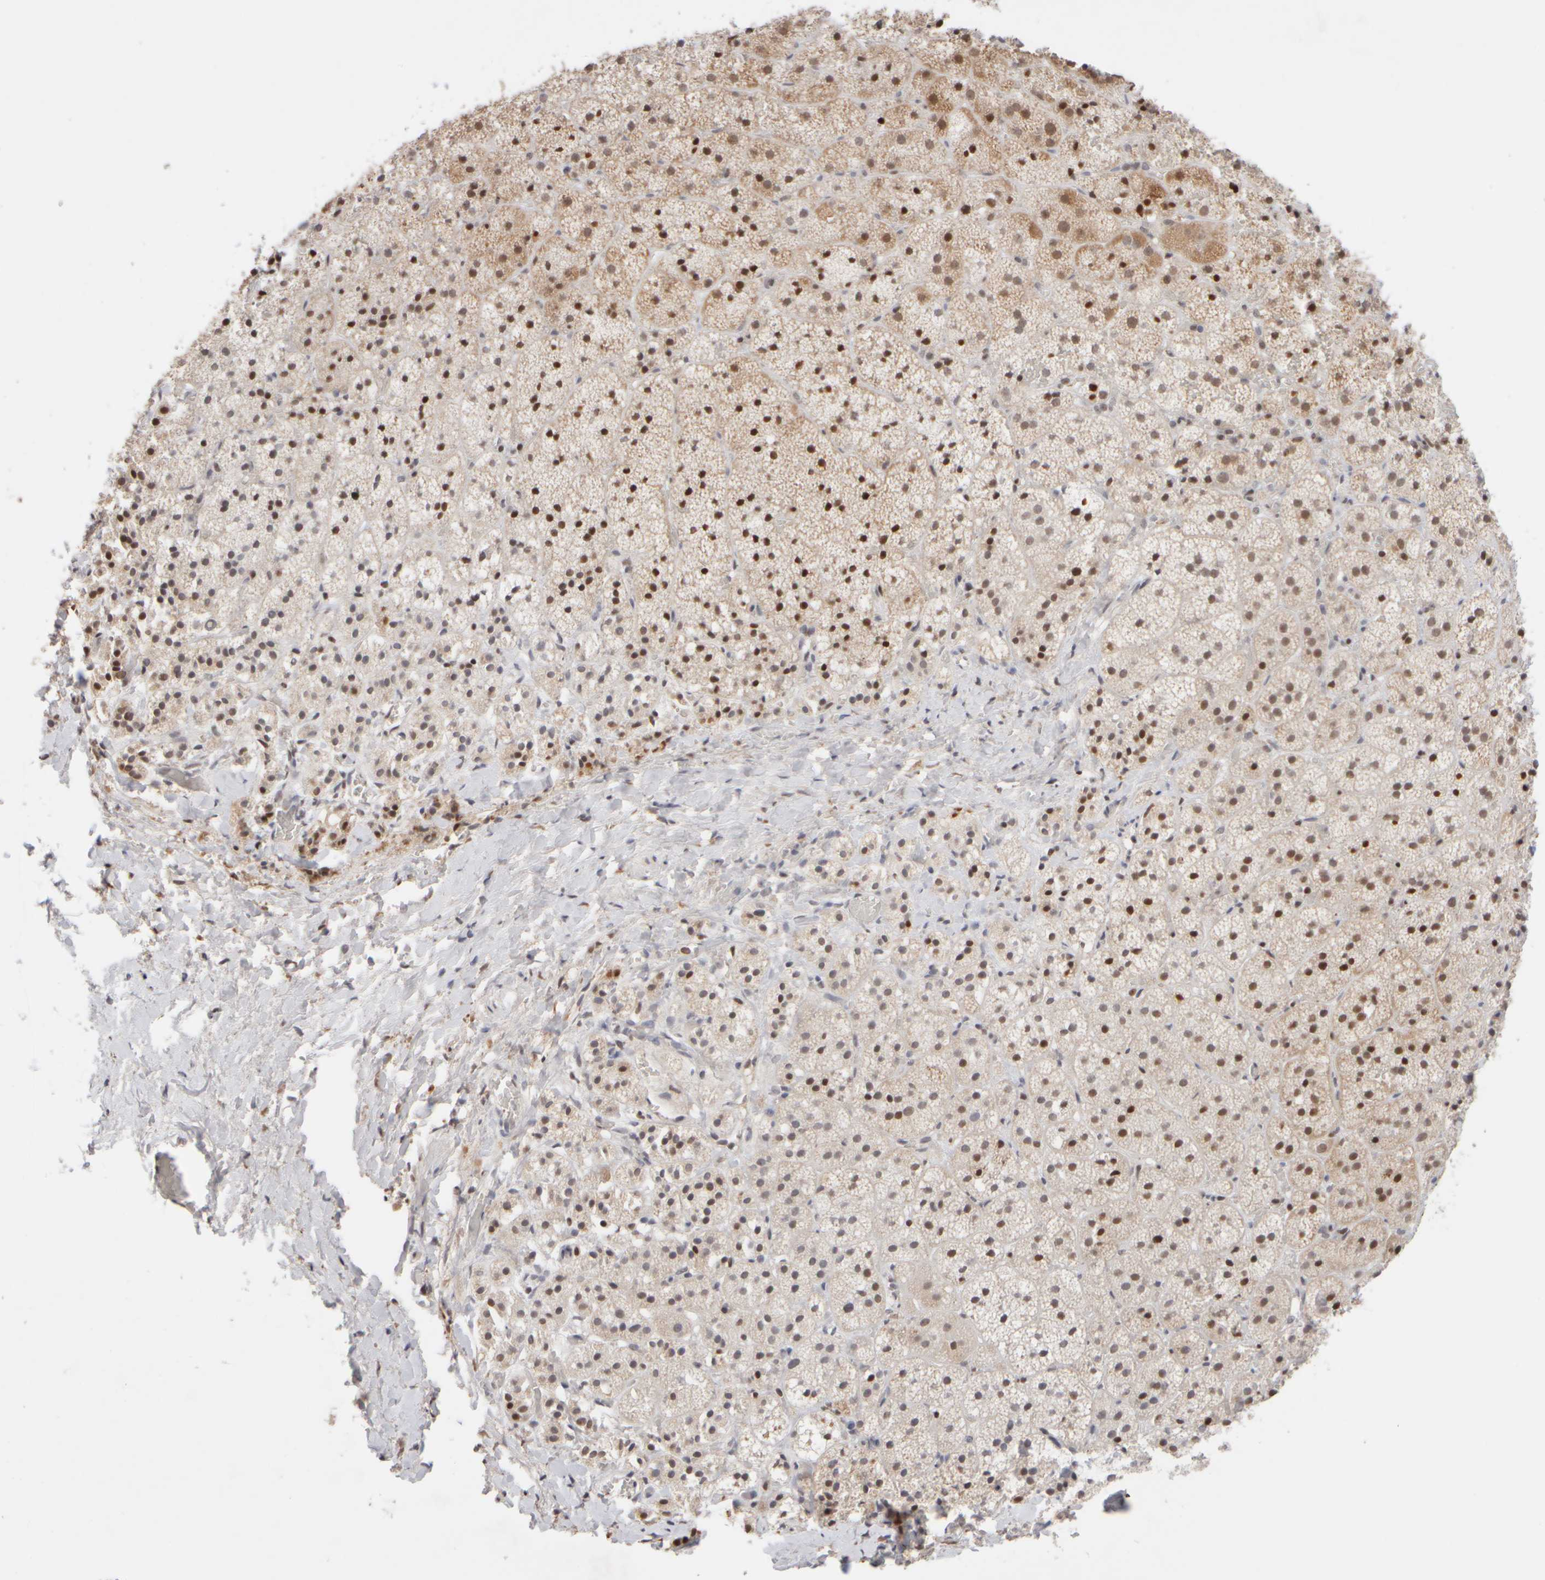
{"staining": {"intensity": "strong", "quantity": ">75%", "location": "cytoplasmic/membranous,nuclear"}, "tissue": "adrenal gland", "cell_type": "Glandular cells", "image_type": "normal", "snomed": [{"axis": "morphology", "description": "Normal tissue, NOS"}, {"axis": "topography", "description": "Adrenal gland"}], "caption": "Human adrenal gland stained with a brown dye exhibits strong cytoplasmic/membranous,nuclear positive staining in about >75% of glandular cells.", "gene": "ZC3HC1", "patient": {"sex": "female", "age": 44}}